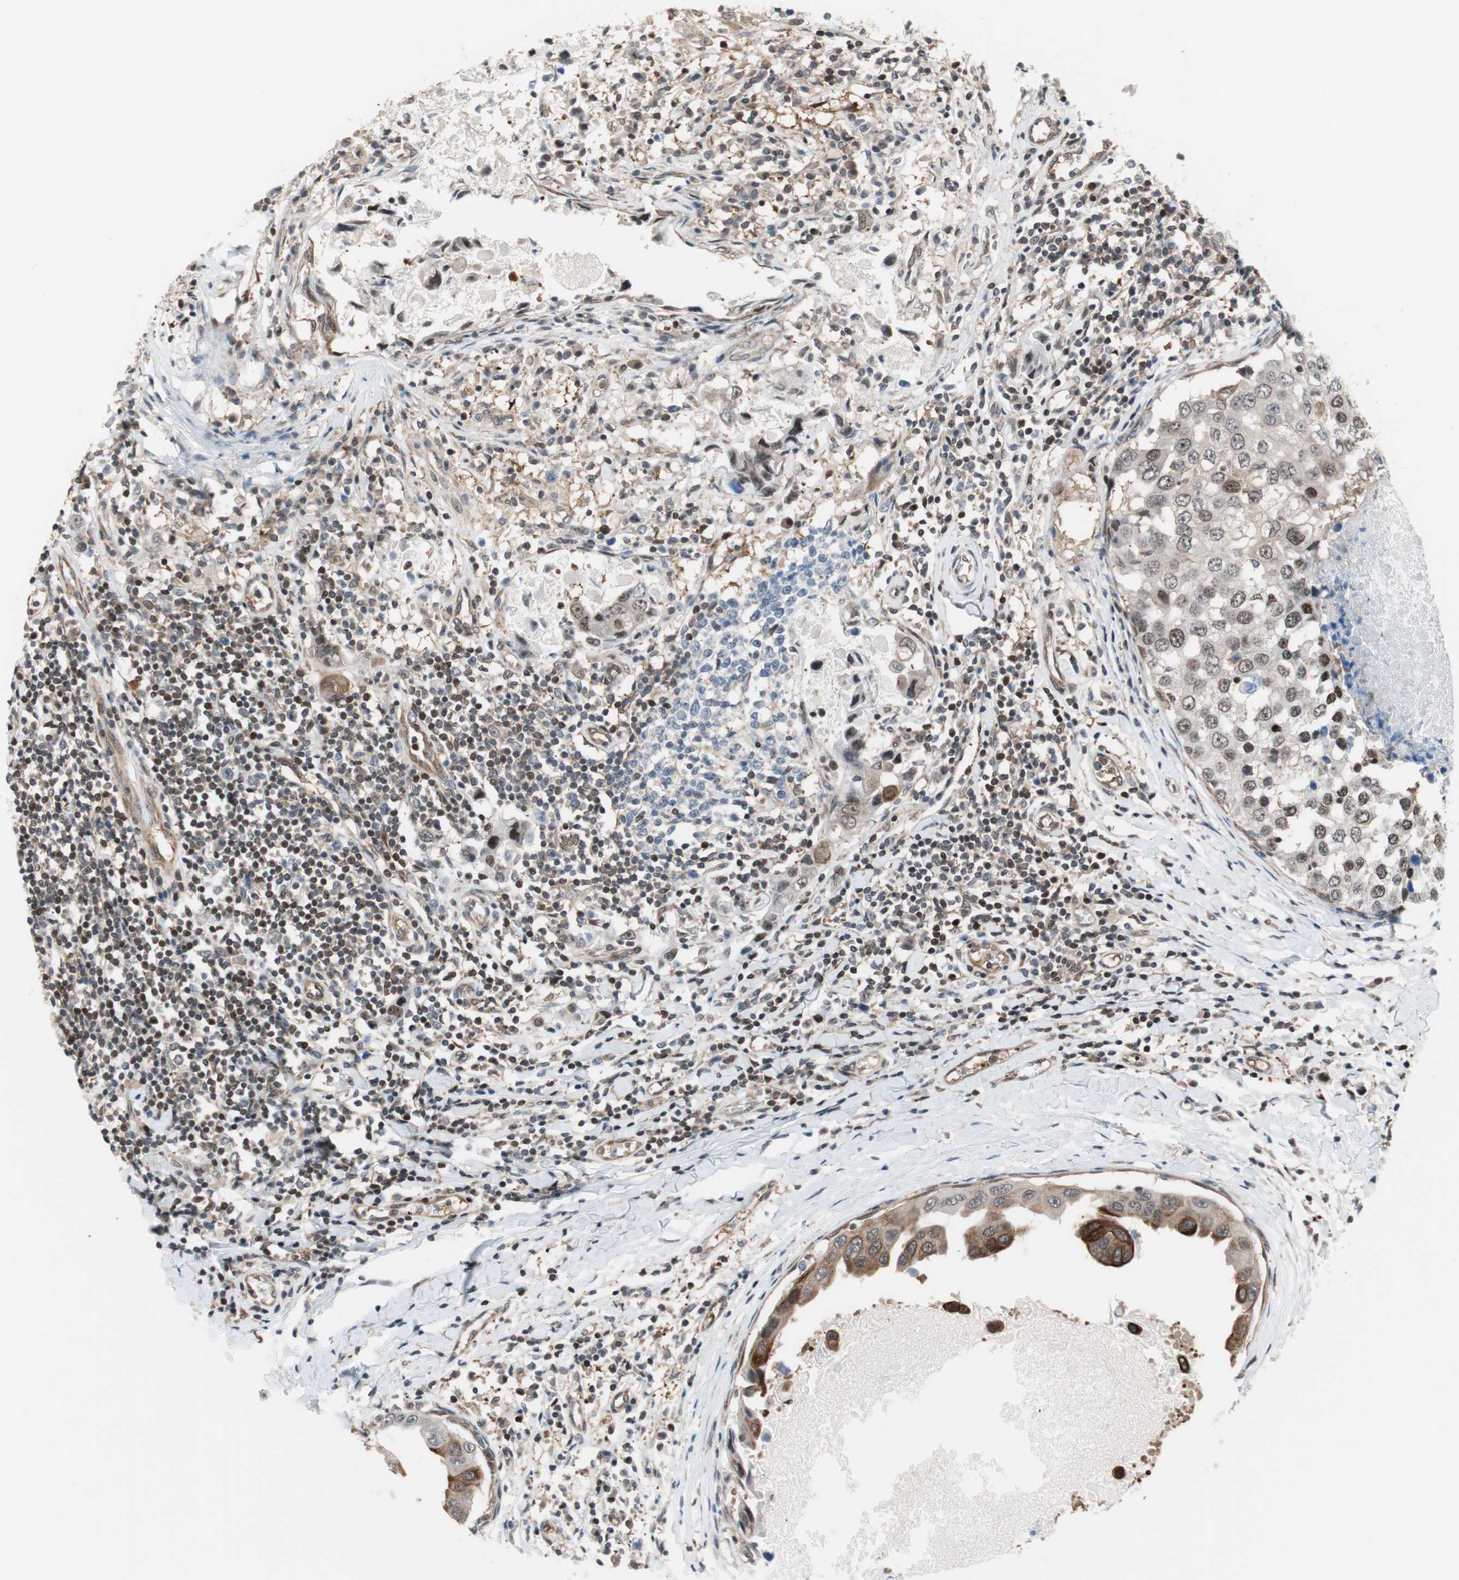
{"staining": {"intensity": "moderate", "quantity": "<25%", "location": "cytoplasmic/membranous"}, "tissue": "breast cancer", "cell_type": "Tumor cells", "image_type": "cancer", "snomed": [{"axis": "morphology", "description": "Duct carcinoma"}, {"axis": "topography", "description": "Breast"}], "caption": "Protein expression analysis of invasive ductal carcinoma (breast) reveals moderate cytoplasmic/membranous expression in approximately <25% of tumor cells.", "gene": "ZNF512B", "patient": {"sex": "female", "age": 27}}